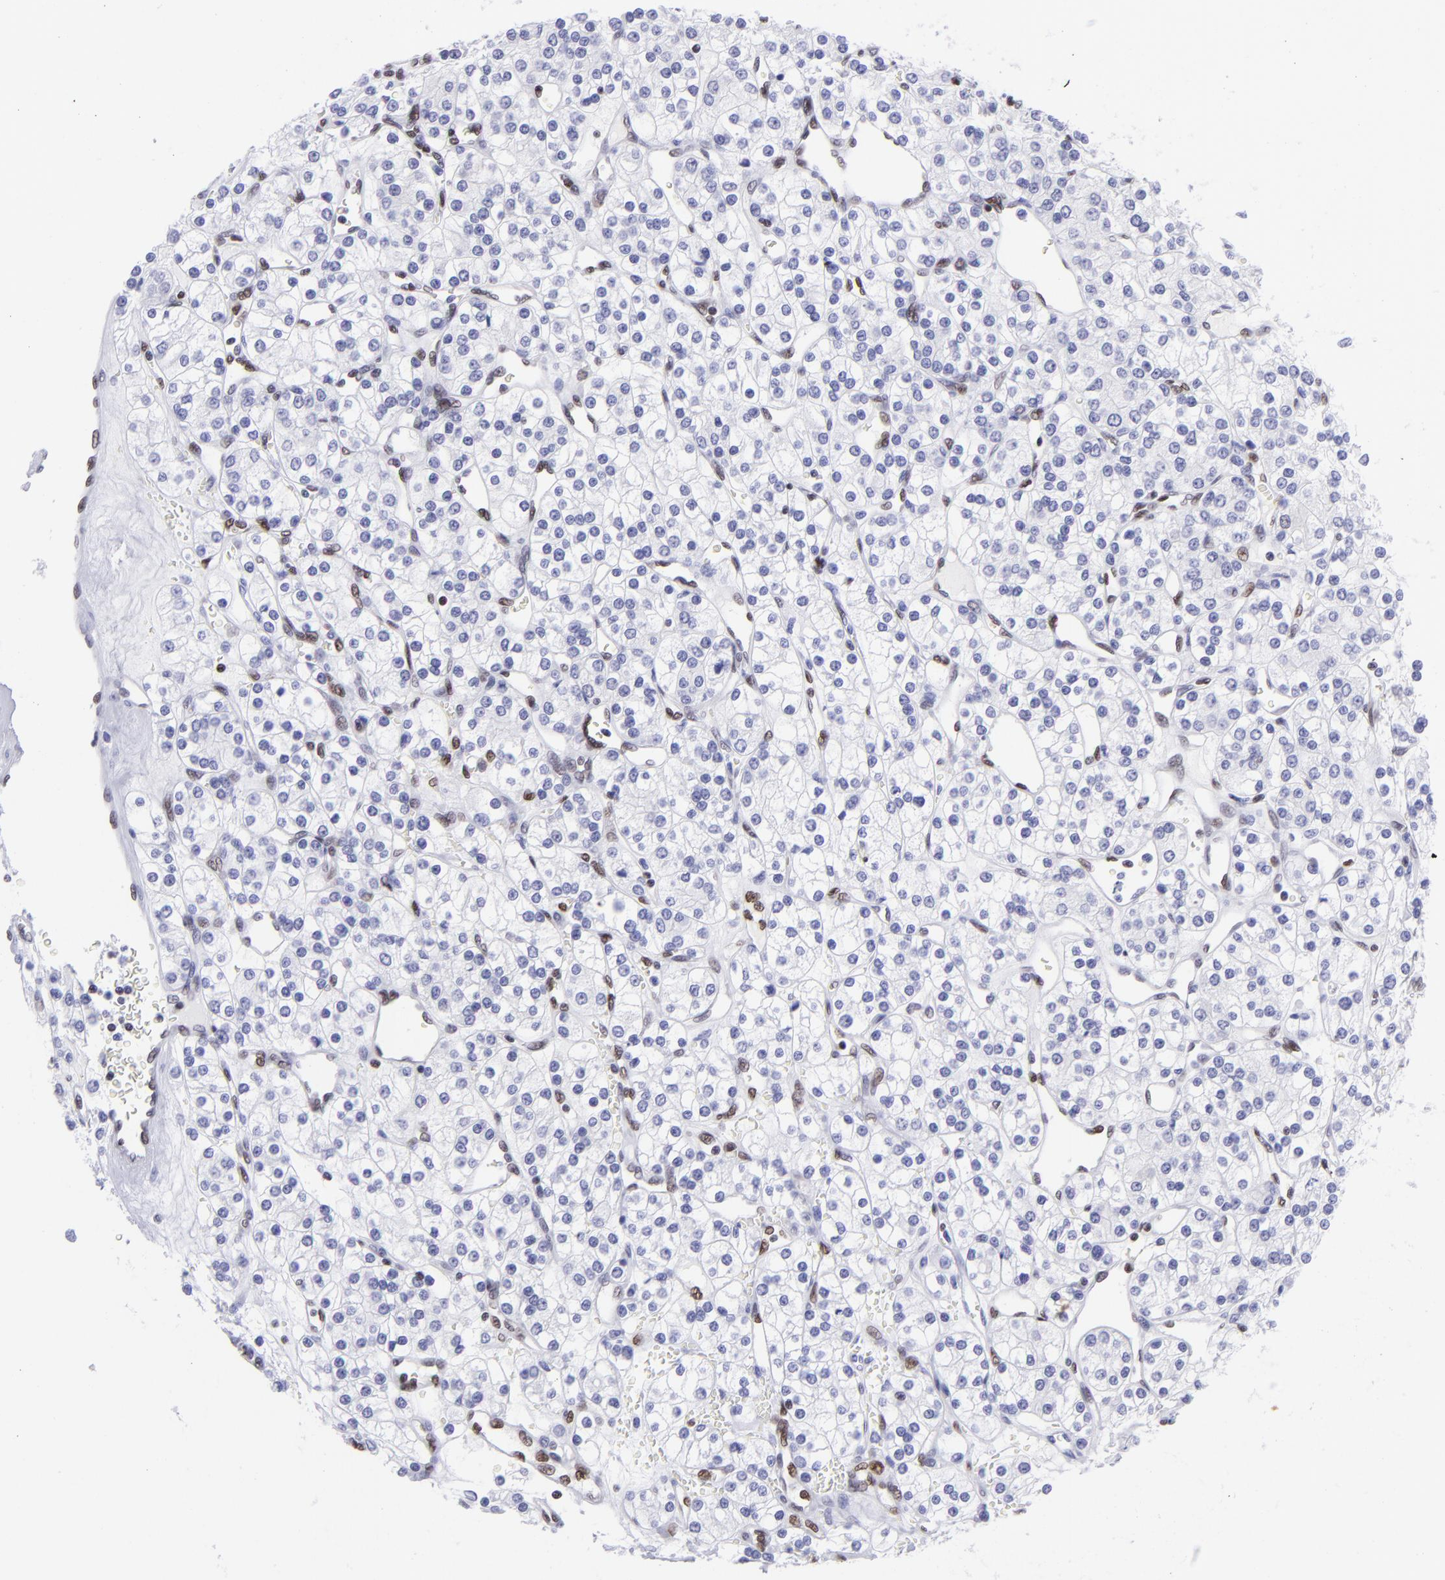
{"staining": {"intensity": "negative", "quantity": "none", "location": "none"}, "tissue": "renal cancer", "cell_type": "Tumor cells", "image_type": "cancer", "snomed": [{"axis": "morphology", "description": "Adenocarcinoma, NOS"}, {"axis": "topography", "description": "Kidney"}], "caption": "The image shows no significant expression in tumor cells of adenocarcinoma (renal).", "gene": "ETS1", "patient": {"sex": "female", "age": 62}}